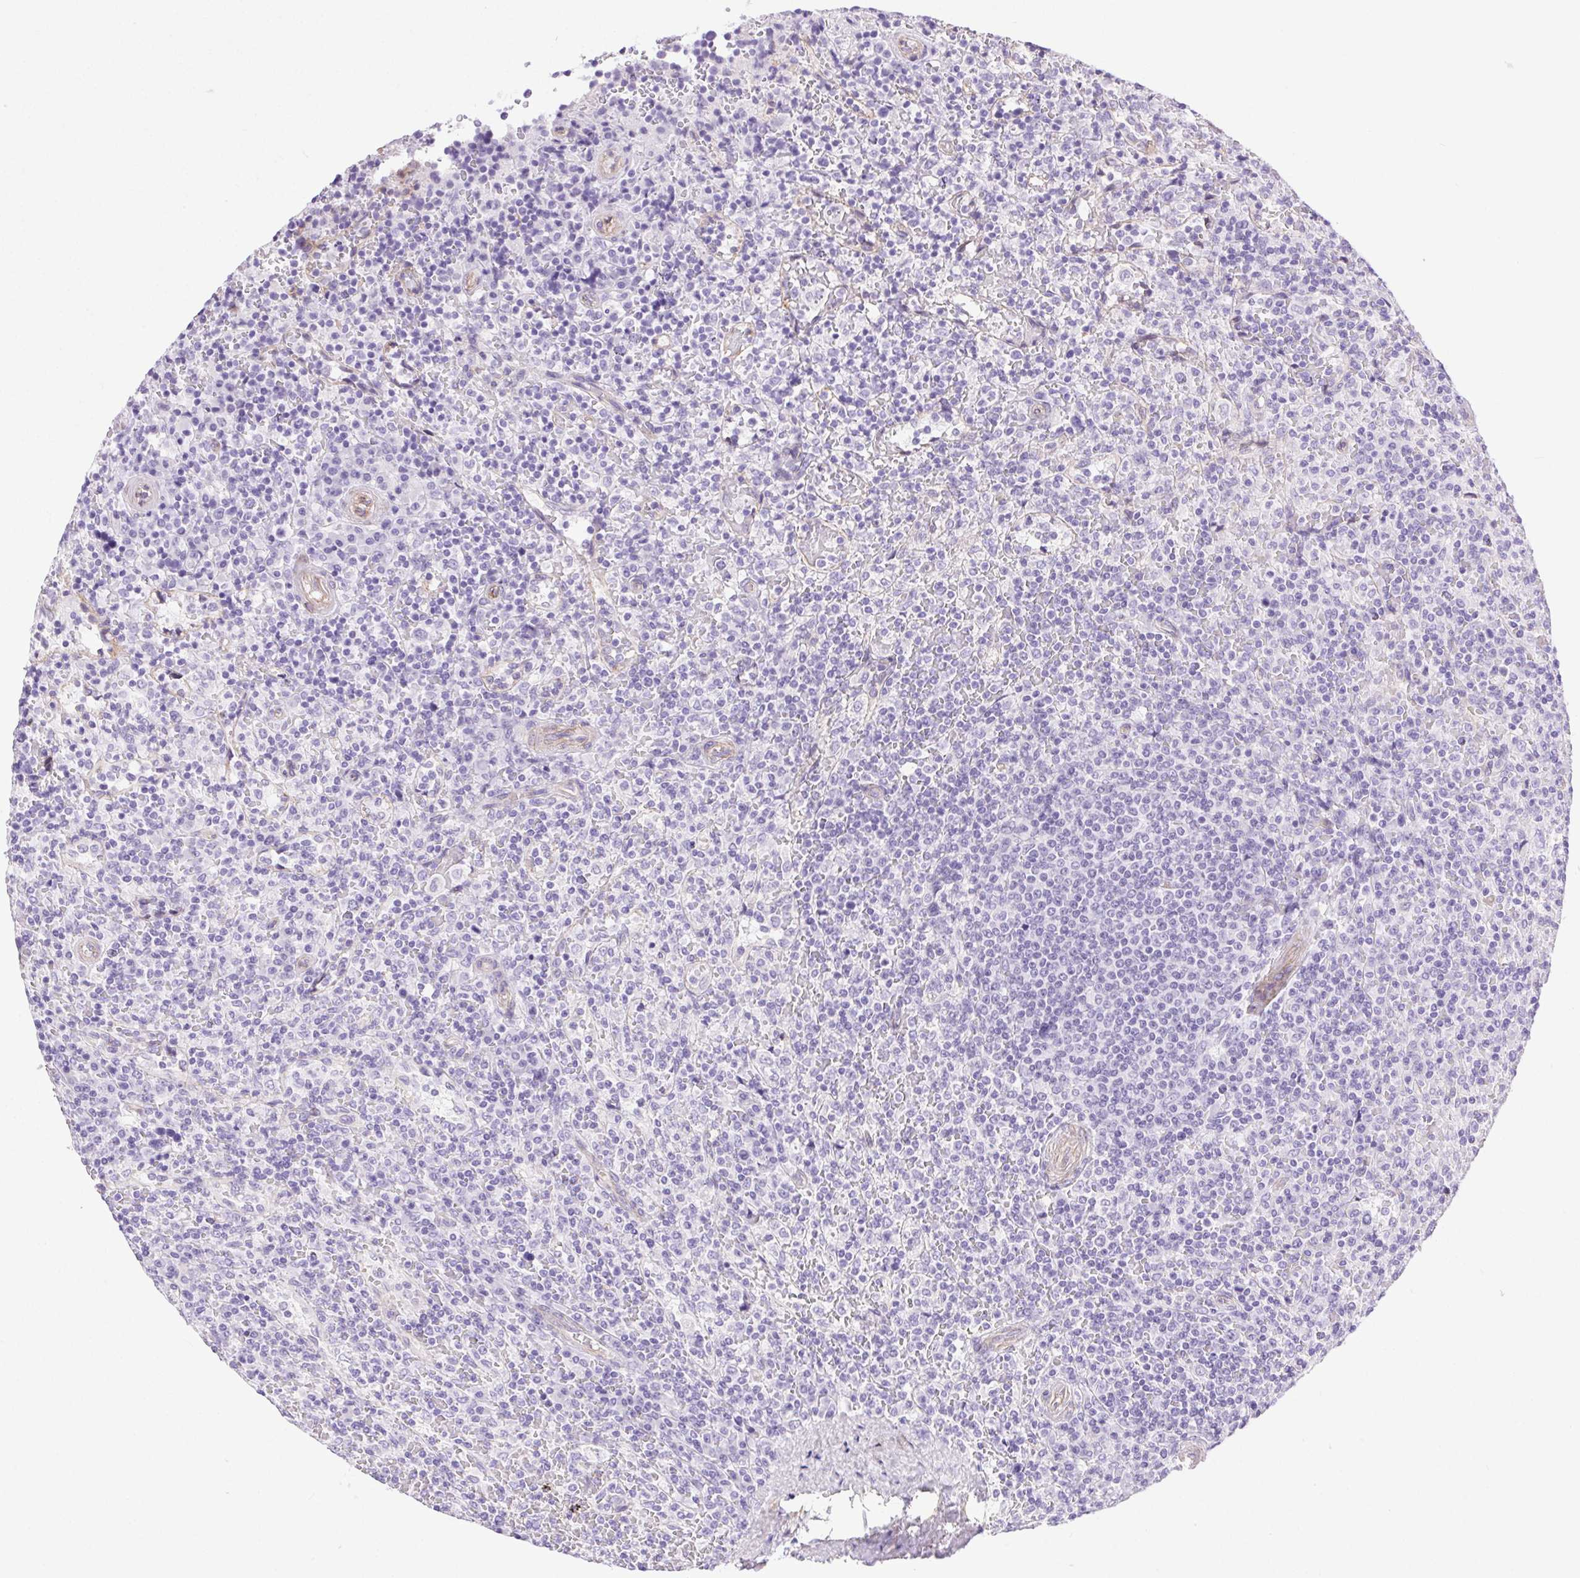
{"staining": {"intensity": "negative", "quantity": "none", "location": "none"}, "tissue": "lymphoma", "cell_type": "Tumor cells", "image_type": "cancer", "snomed": [{"axis": "morphology", "description": "Malignant lymphoma, non-Hodgkin's type, Low grade"}, {"axis": "topography", "description": "Spleen"}], "caption": "There is no significant staining in tumor cells of malignant lymphoma, non-Hodgkin's type (low-grade).", "gene": "SHCBP1L", "patient": {"sex": "male", "age": 62}}